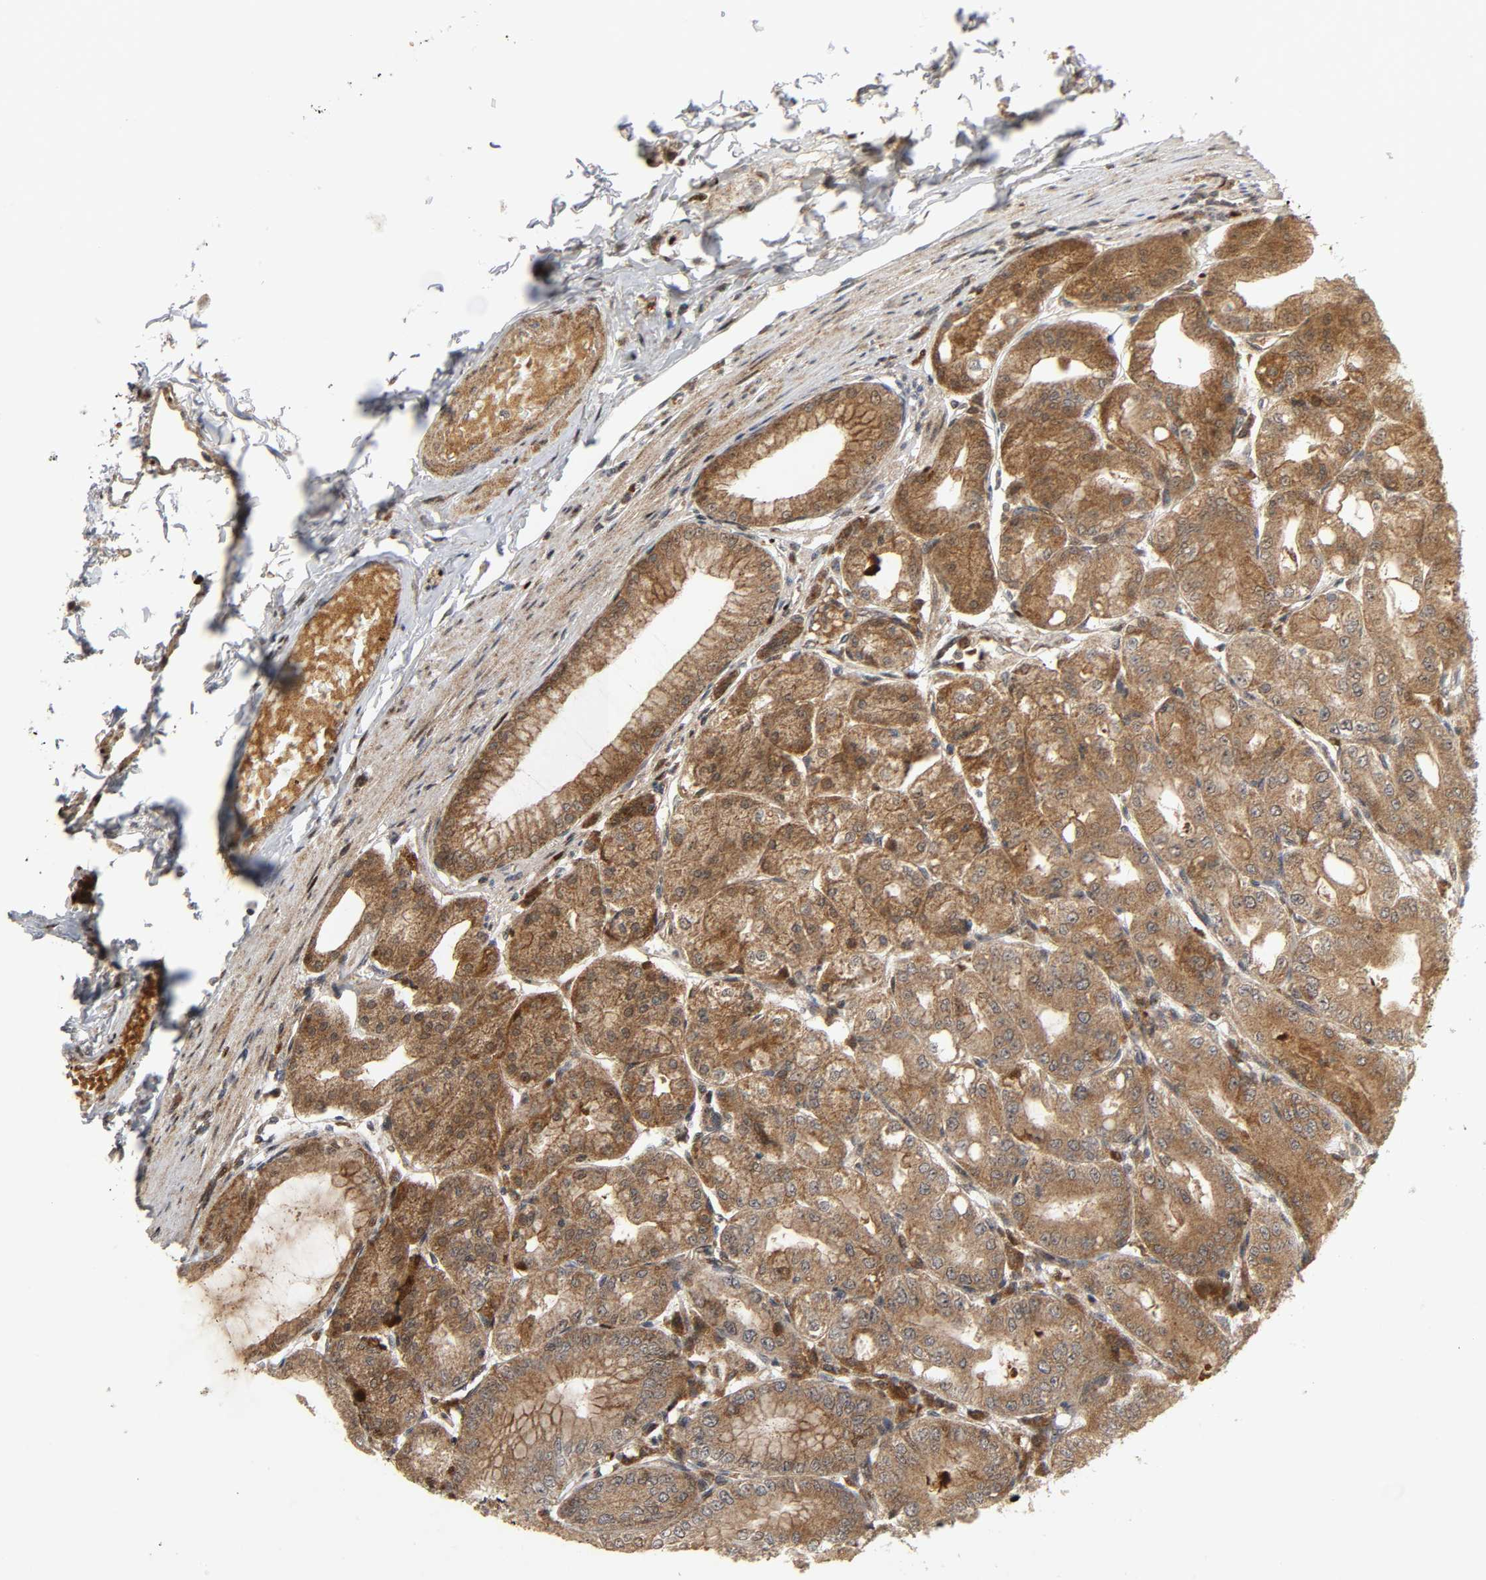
{"staining": {"intensity": "strong", "quantity": ">75%", "location": "cytoplasmic/membranous"}, "tissue": "stomach", "cell_type": "Glandular cells", "image_type": "normal", "snomed": [{"axis": "morphology", "description": "Normal tissue, NOS"}, {"axis": "topography", "description": "Stomach, lower"}], "caption": "Immunohistochemistry (IHC) histopathology image of unremarkable stomach: stomach stained using IHC exhibits high levels of strong protein expression localized specifically in the cytoplasmic/membranous of glandular cells, appearing as a cytoplasmic/membranous brown color.", "gene": "CHUK", "patient": {"sex": "male", "age": 71}}